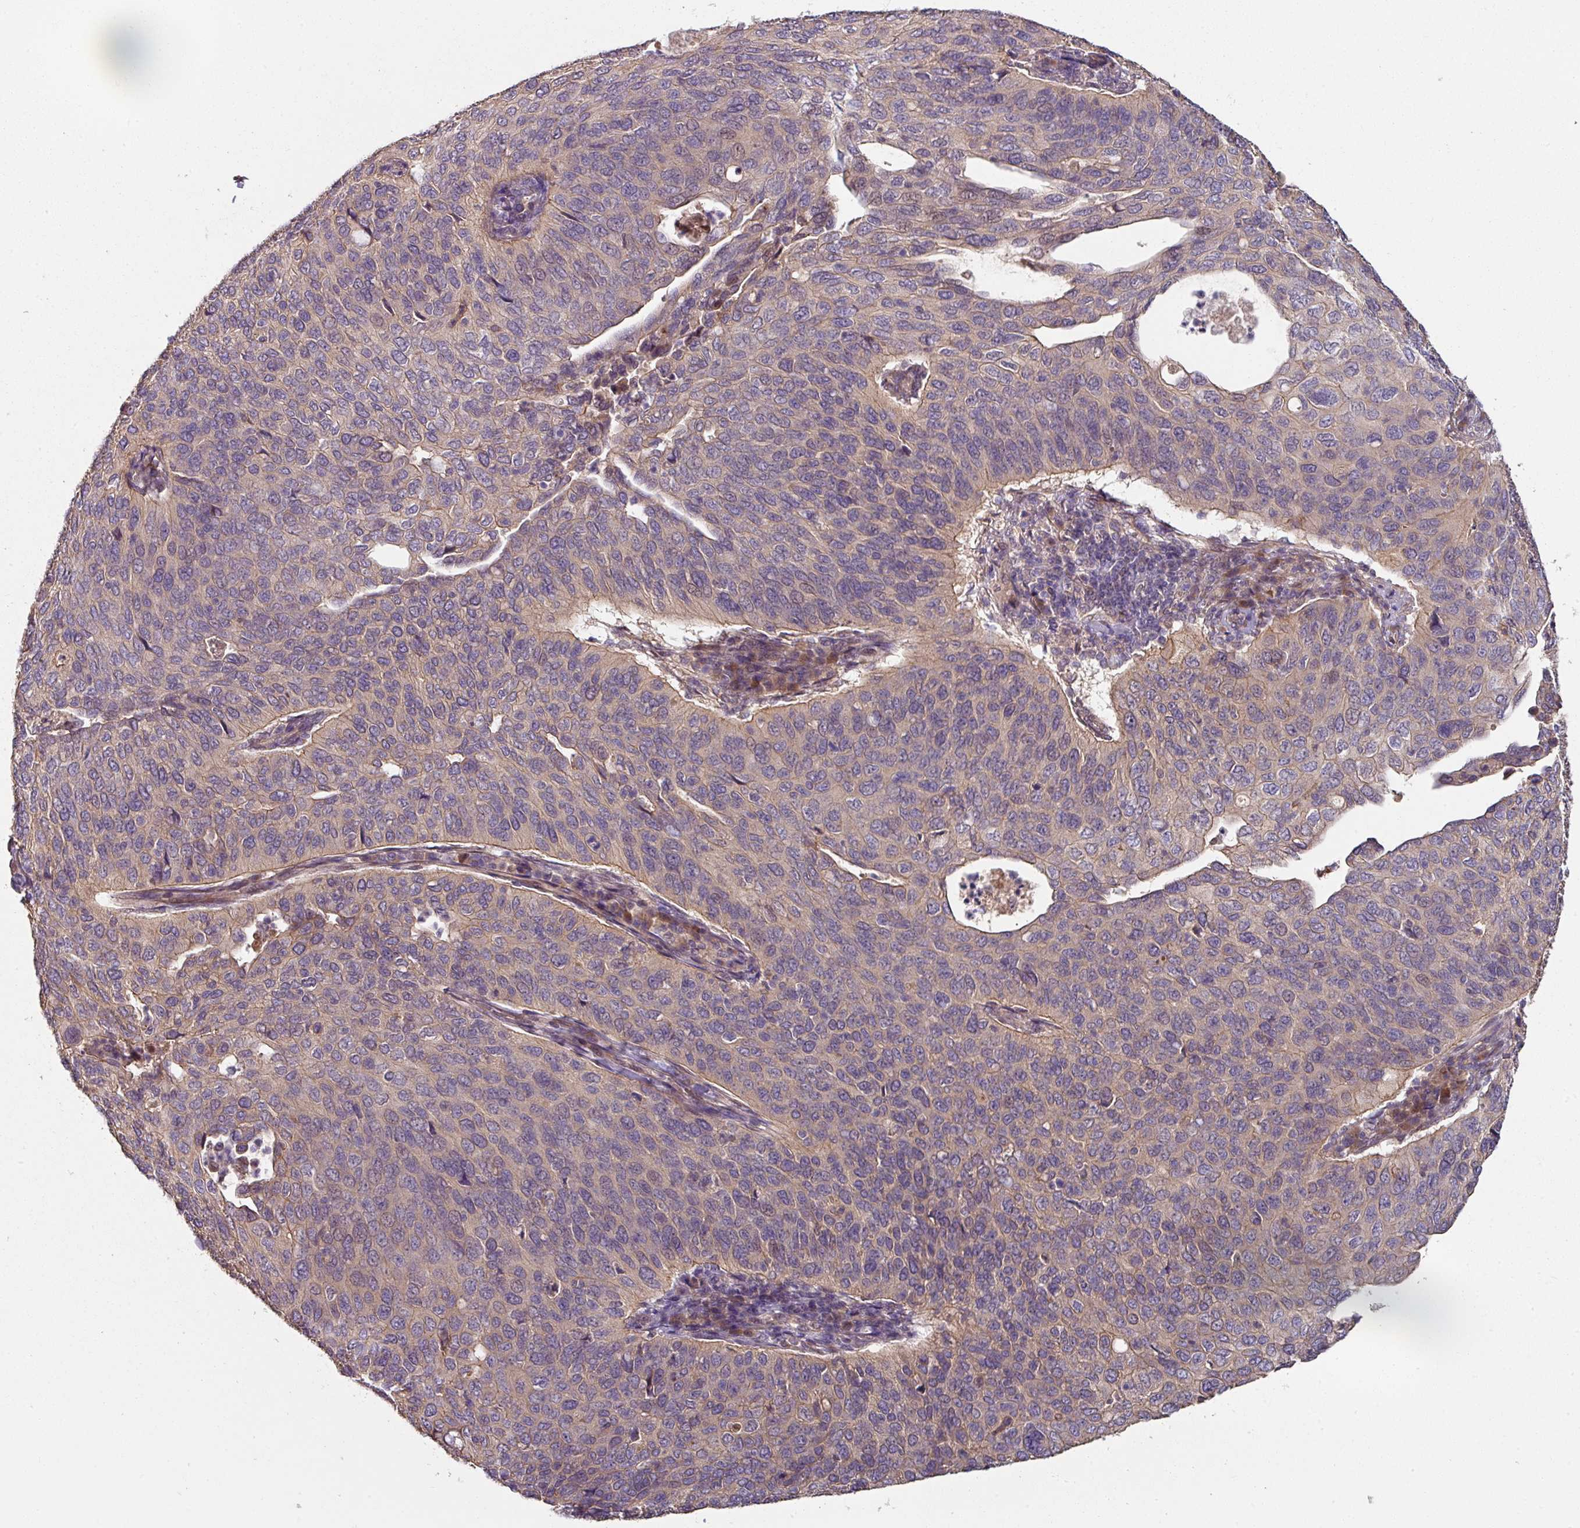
{"staining": {"intensity": "negative", "quantity": "none", "location": "none"}, "tissue": "cervical cancer", "cell_type": "Tumor cells", "image_type": "cancer", "snomed": [{"axis": "morphology", "description": "Squamous cell carcinoma, NOS"}, {"axis": "topography", "description": "Cervix"}], "caption": "This is an immunohistochemistry image of human squamous cell carcinoma (cervical). There is no staining in tumor cells.", "gene": "C4orf48", "patient": {"sex": "female", "age": 36}}